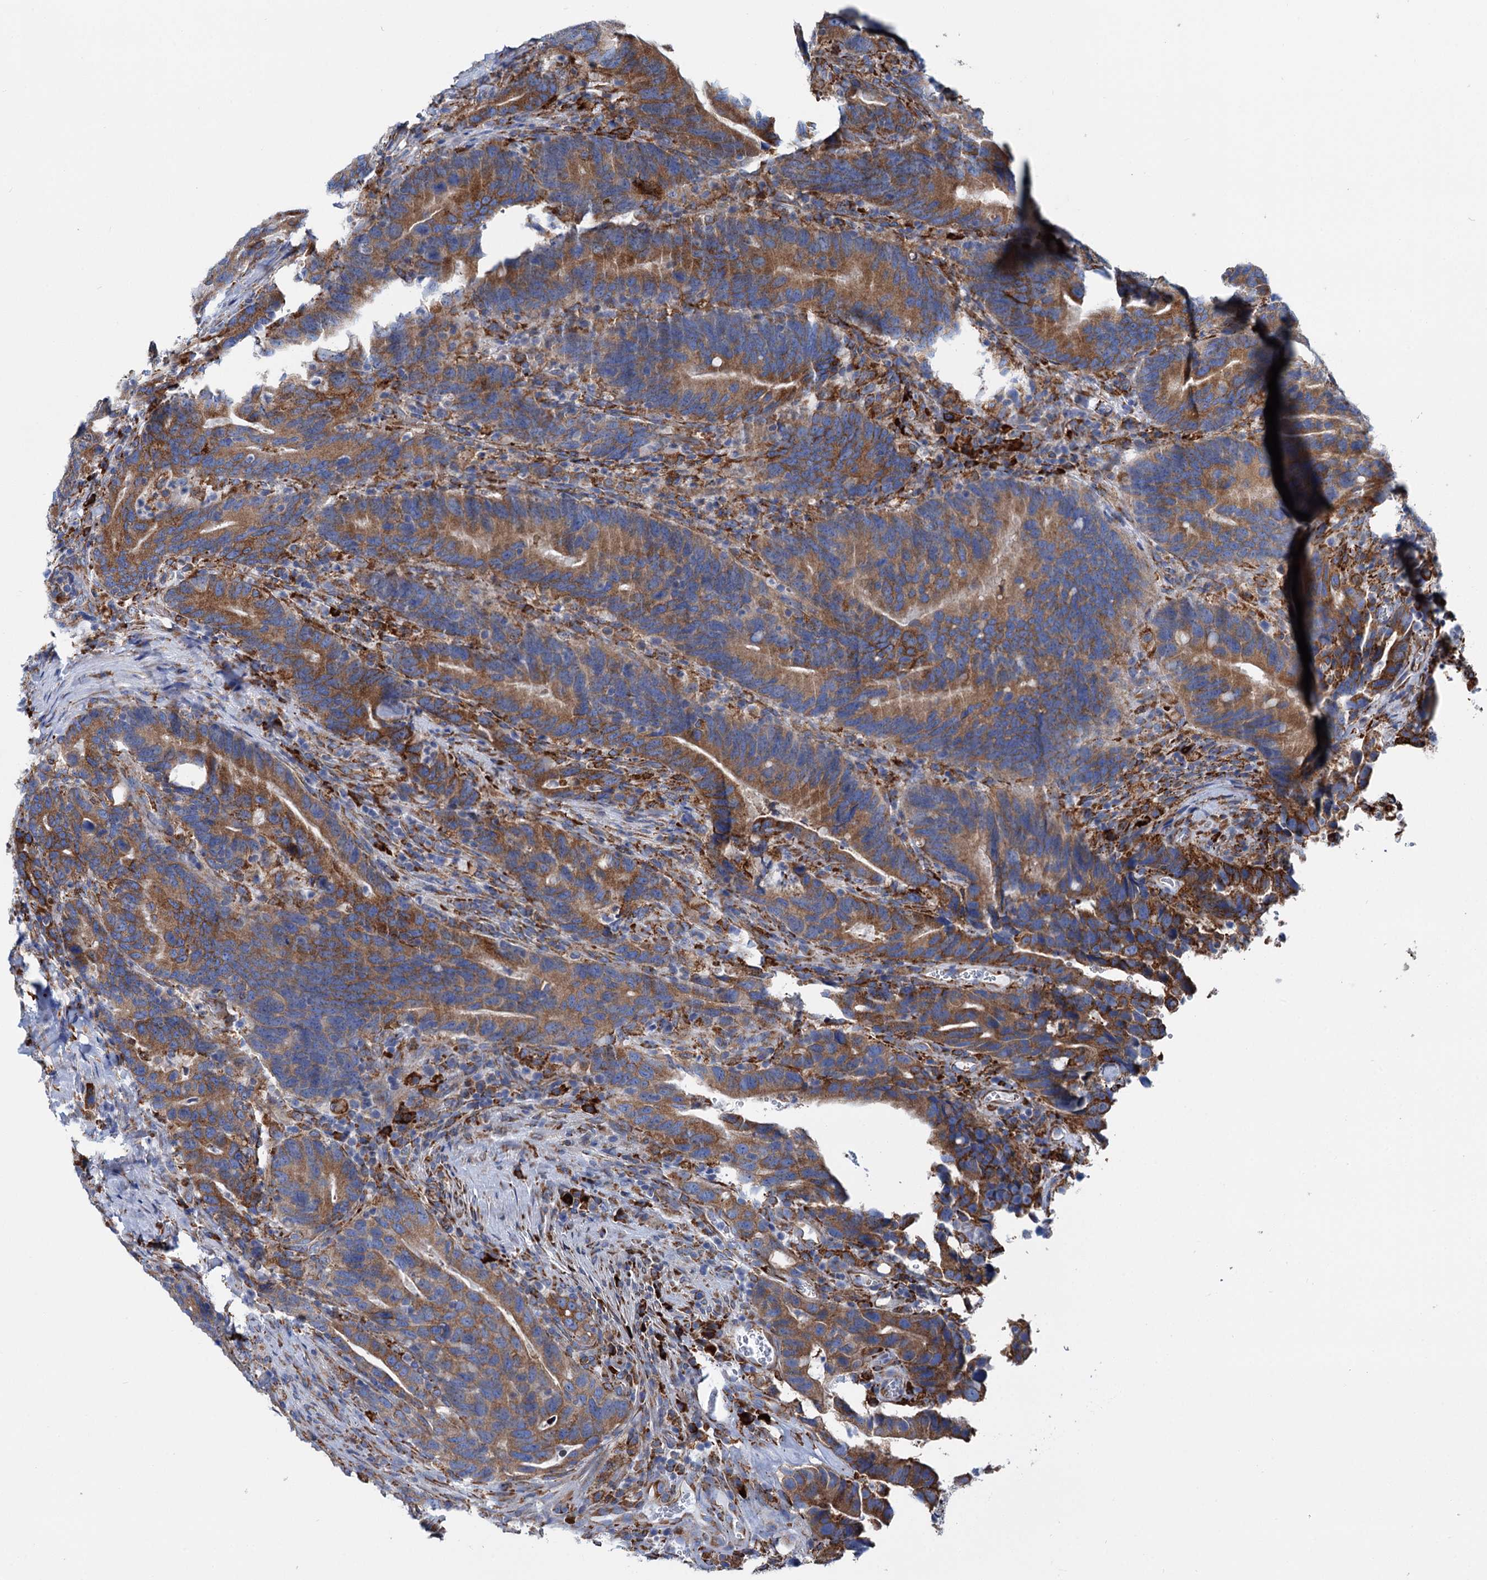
{"staining": {"intensity": "moderate", "quantity": ">75%", "location": "cytoplasmic/membranous"}, "tissue": "colorectal cancer", "cell_type": "Tumor cells", "image_type": "cancer", "snomed": [{"axis": "morphology", "description": "Adenocarcinoma, NOS"}, {"axis": "topography", "description": "Colon"}], "caption": "Immunohistochemistry (IHC) of human adenocarcinoma (colorectal) exhibits medium levels of moderate cytoplasmic/membranous expression in approximately >75% of tumor cells.", "gene": "SHE", "patient": {"sex": "female", "age": 66}}